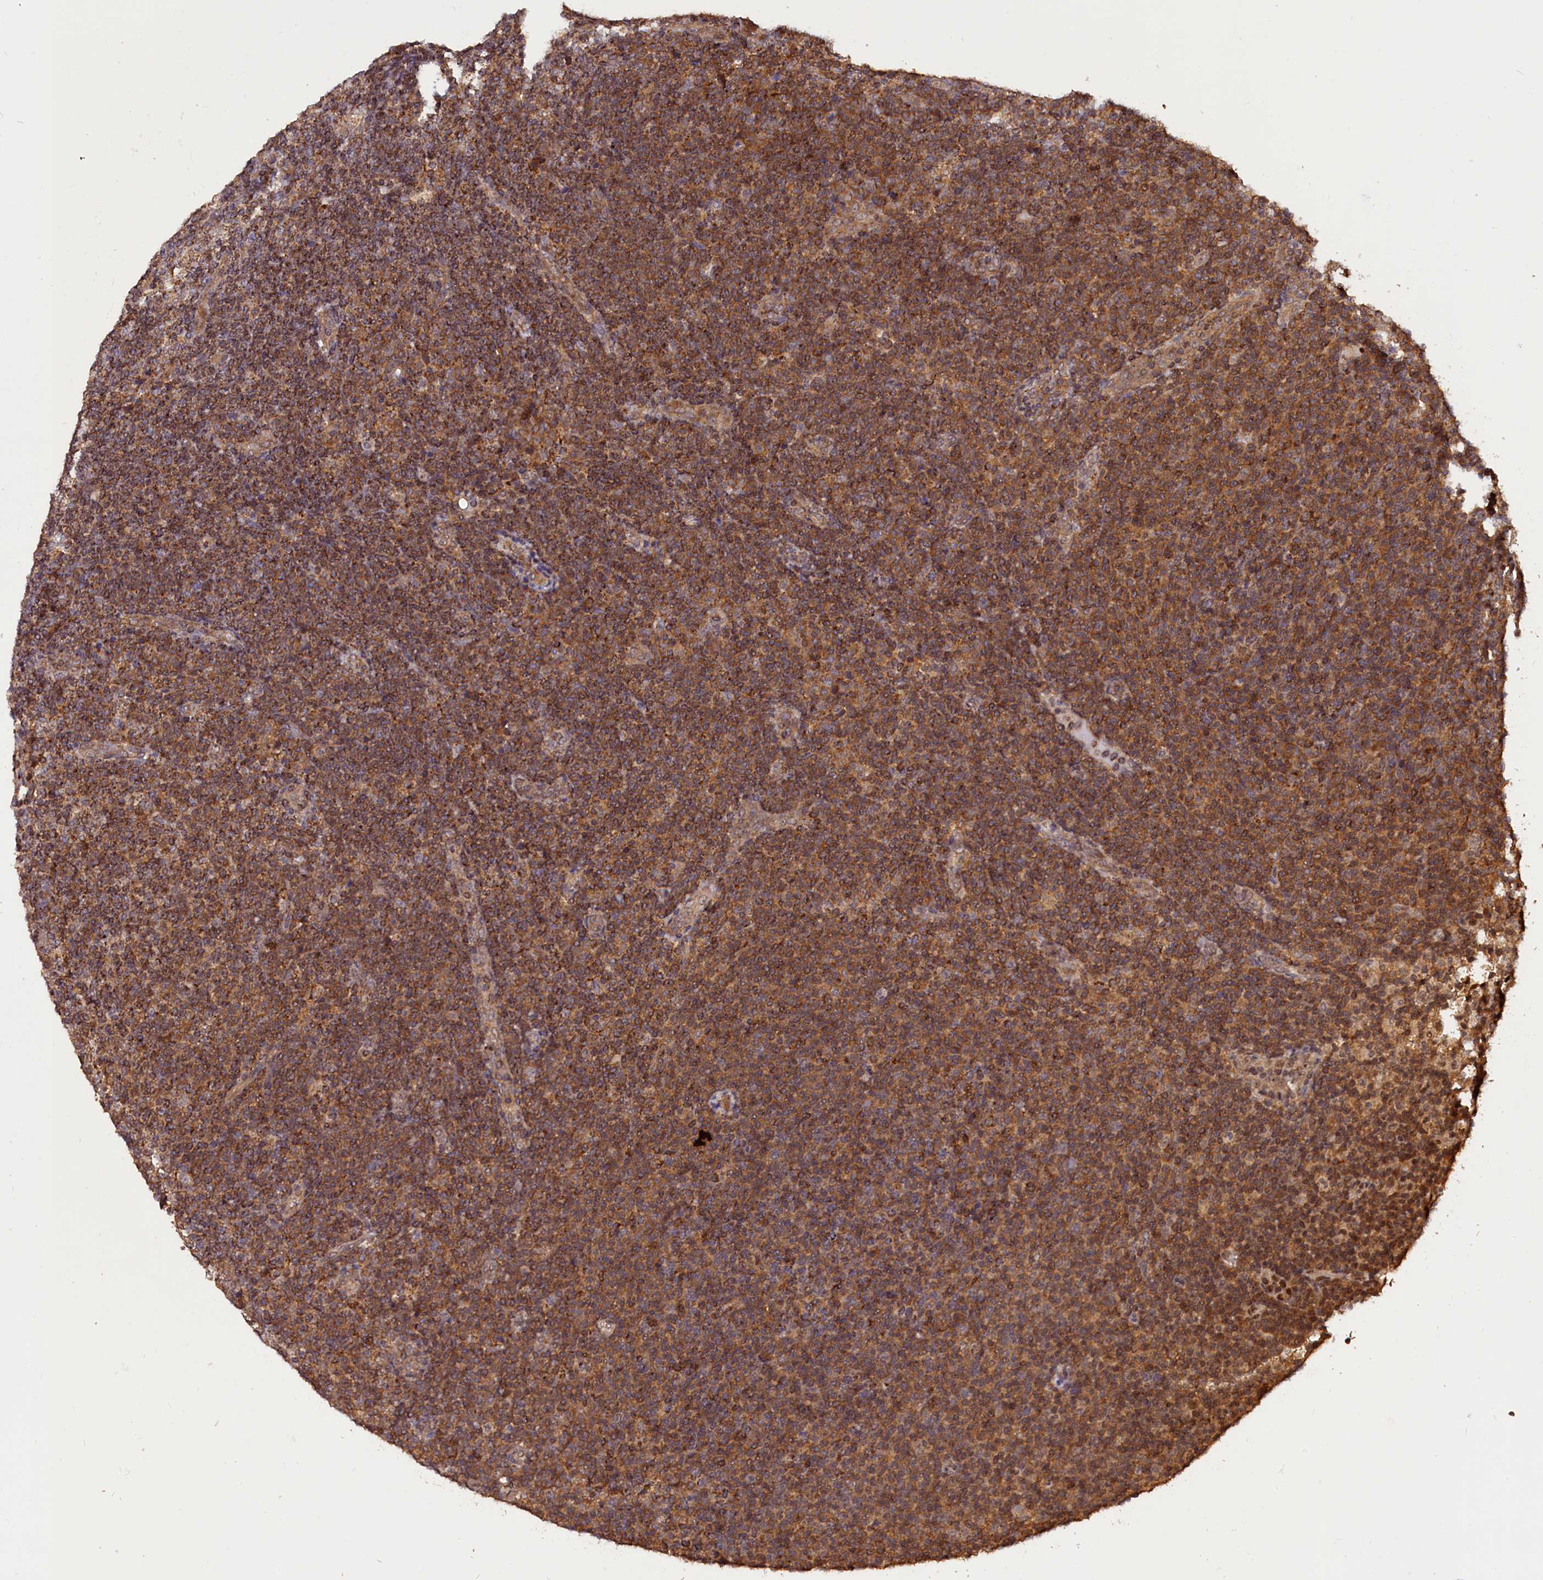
{"staining": {"intensity": "strong", "quantity": ">75%", "location": "cytoplasmic/membranous"}, "tissue": "lymphoma", "cell_type": "Tumor cells", "image_type": "cancer", "snomed": [{"axis": "morphology", "description": "Malignant lymphoma, non-Hodgkin's type, Low grade"}, {"axis": "topography", "description": "Lymph node"}], "caption": "This is an image of IHC staining of malignant lymphoma, non-Hodgkin's type (low-grade), which shows strong positivity in the cytoplasmic/membranous of tumor cells.", "gene": "IST1", "patient": {"sex": "male", "age": 66}}